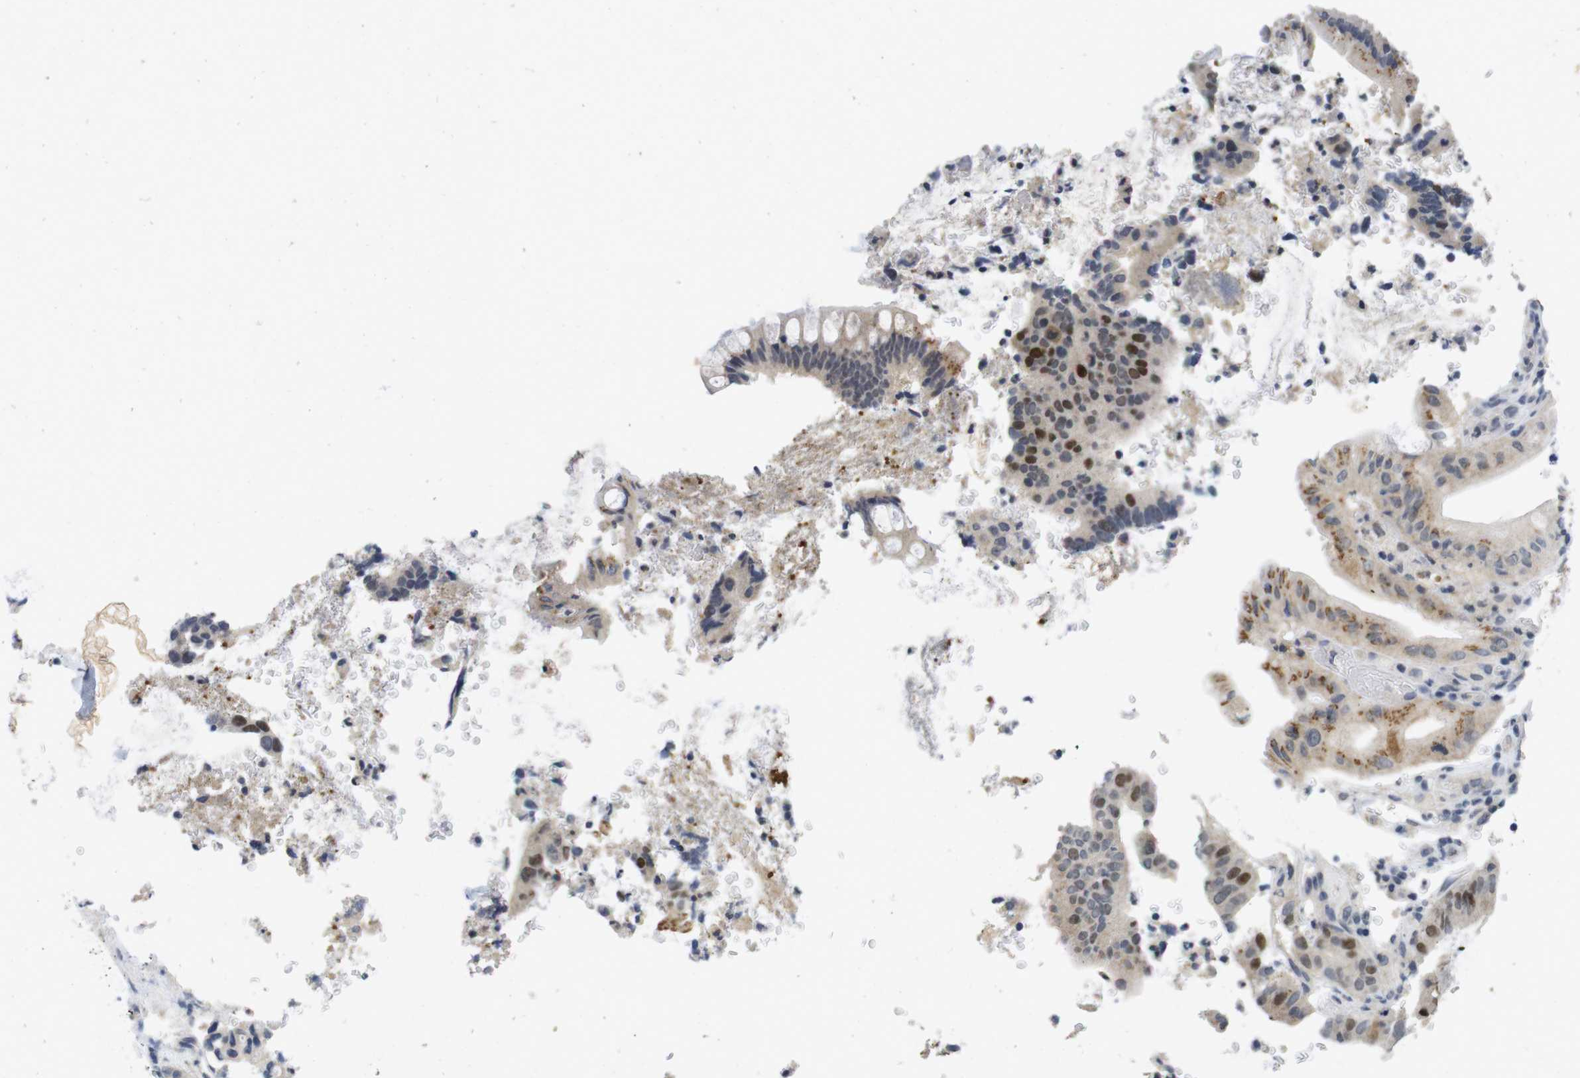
{"staining": {"intensity": "strong", "quantity": "<25%", "location": "cytoplasmic/membranous,nuclear"}, "tissue": "colorectal cancer", "cell_type": "Tumor cells", "image_type": "cancer", "snomed": [{"axis": "morphology", "description": "Normal tissue, NOS"}, {"axis": "morphology", "description": "Adenocarcinoma, NOS"}, {"axis": "topography", "description": "Colon"}], "caption": "Colorectal adenocarcinoma stained with a protein marker demonstrates strong staining in tumor cells.", "gene": "SKP2", "patient": {"sex": "male", "age": 82}}